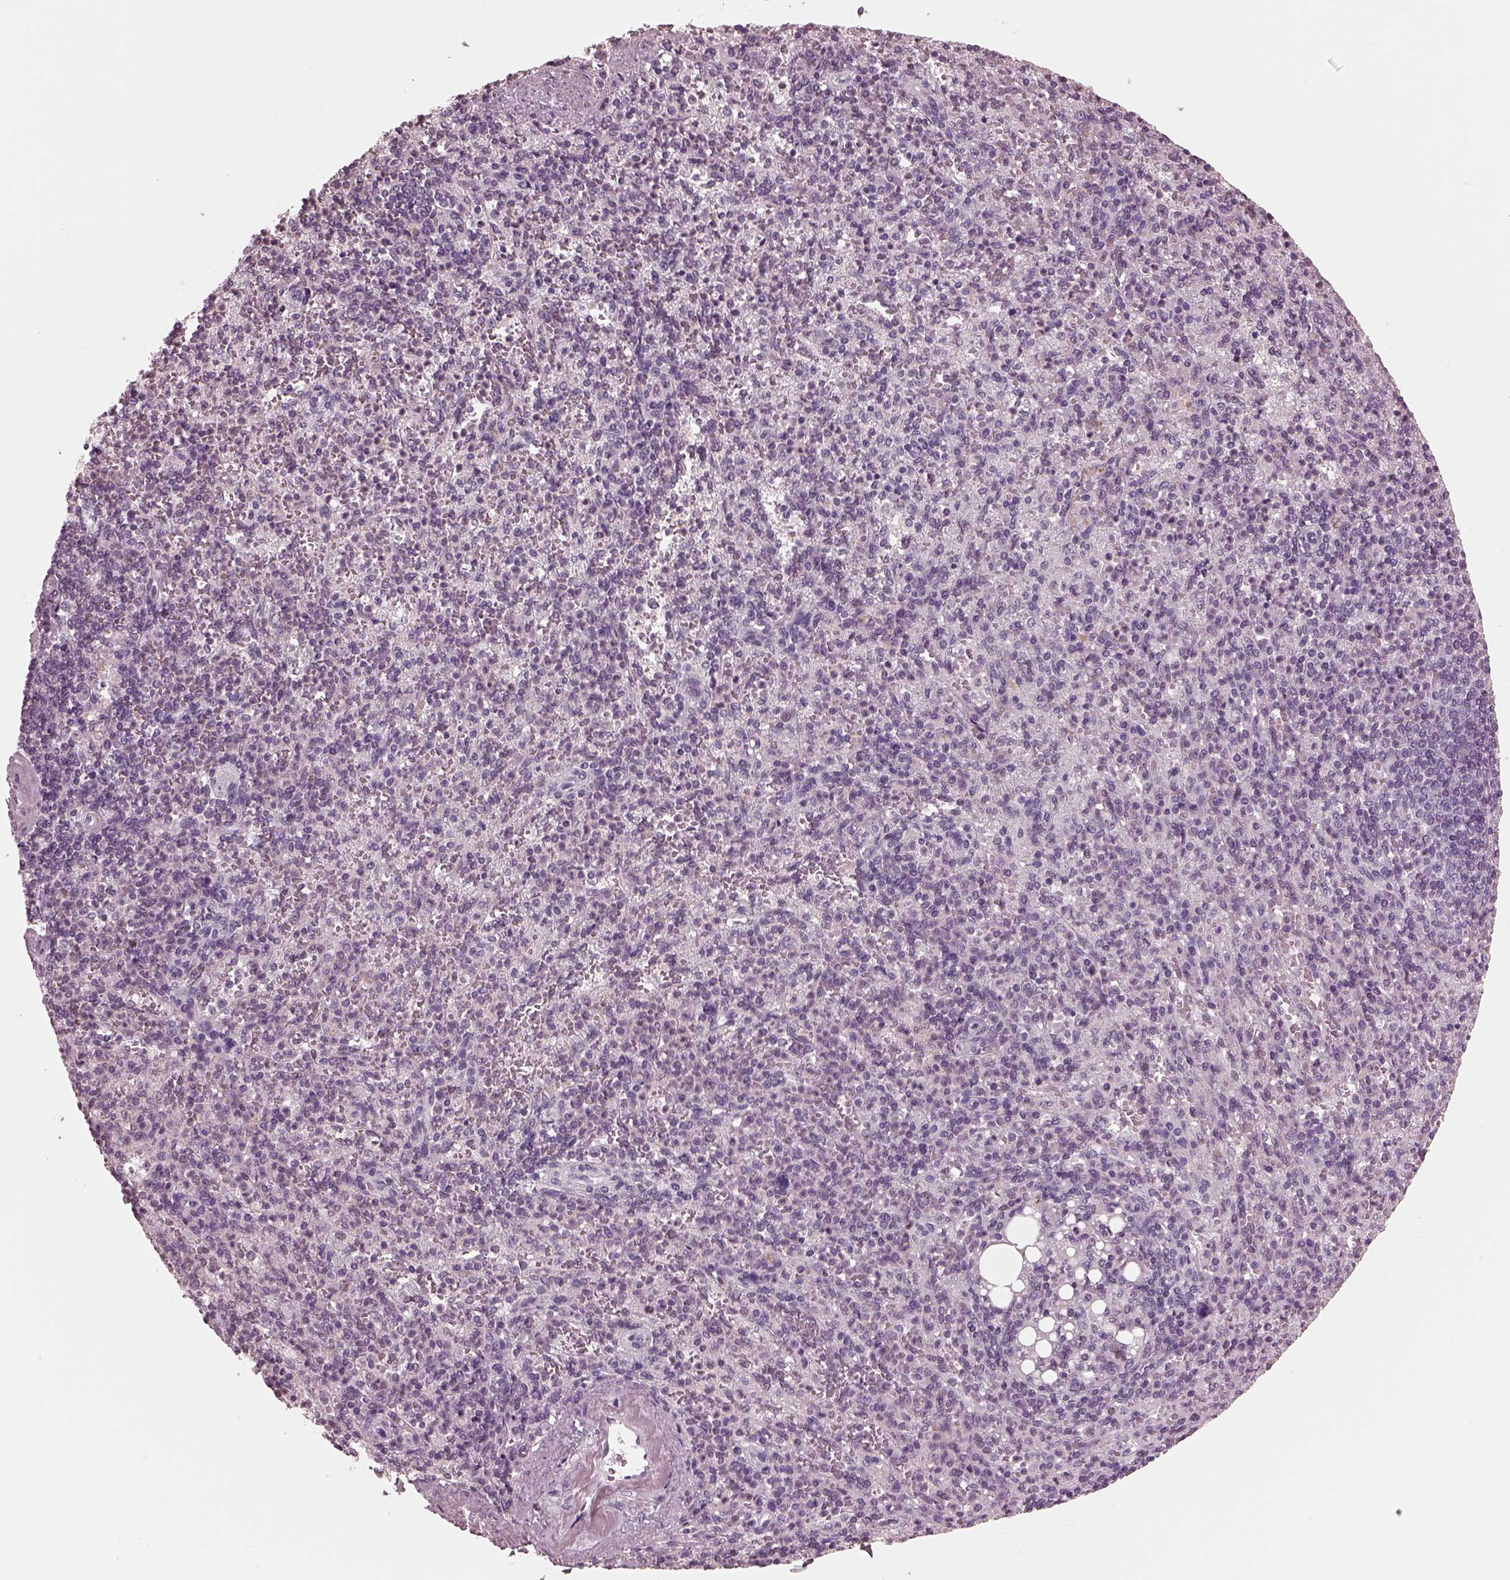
{"staining": {"intensity": "negative", "quantity": "none", "location": "none"}, "tissue": "spleen", "cell_type": "Cells in red pulp", "image_type": "normal", "snomed": [{"axis": "morphology", "description": "Normal tissue, NOS"}, {"axis": "topography", "description": "Spleen"}], "caption": "This histopathology image is of benign spleen stained with immunohistochemistry (IHC) to label a protein in brown with the nuclei are counter-stained blue. There is no expression in cells in red pulp.", "gene": "TSKS", "patient": {"sex": "female", "age": 74}}